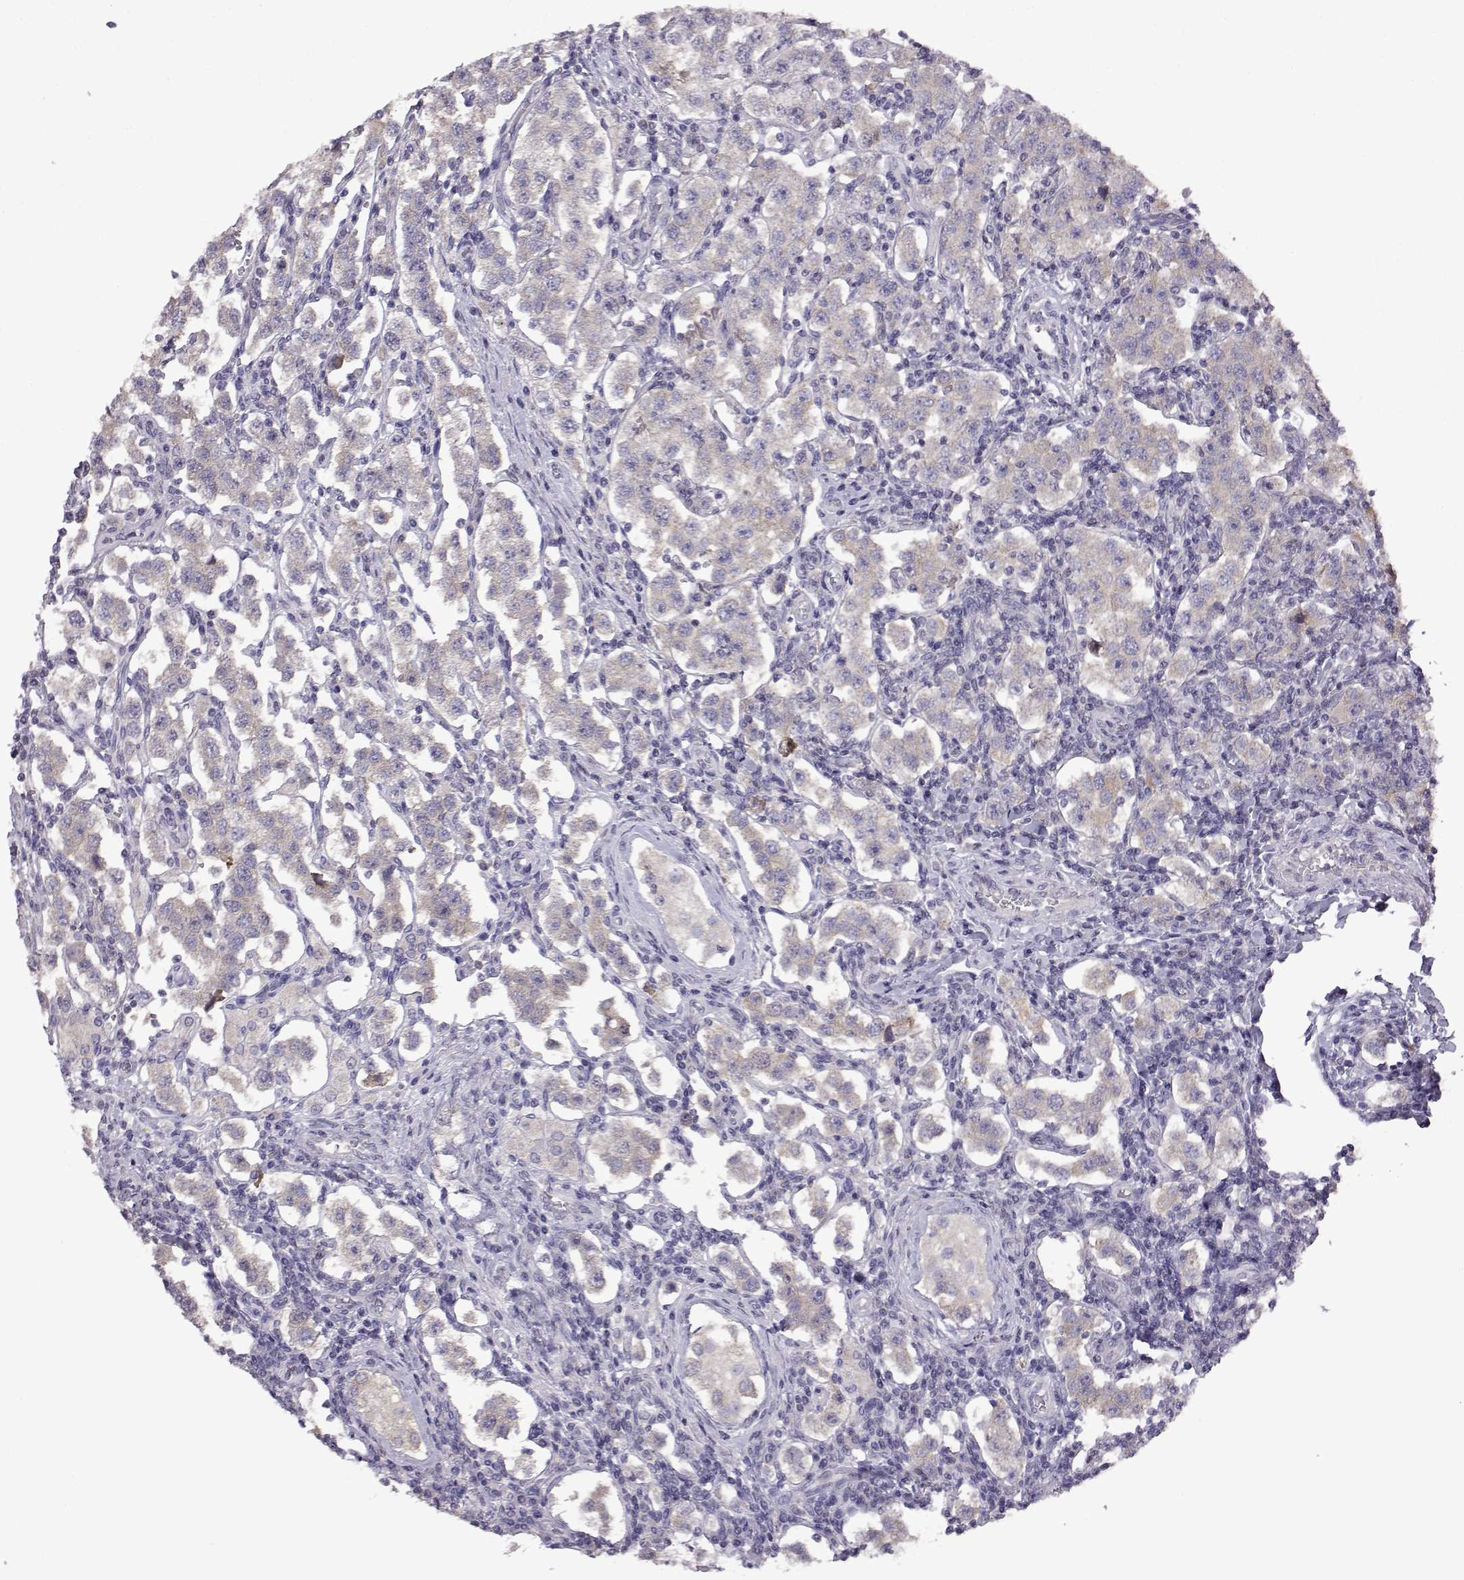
{"staining": {"intensity": "weak", "quantity": "<25%", "location": "cytoplasmic/membranous"}, "tissue": "testis cancer", "cell_type": "Tumor cells", "image_type": "cancer", "snomed": [{"axis": "morphology", "description": "Seminoma, NOS"}, {"axis": "topography", "description": "Testis"}], "caption": "Image shows no protein positivity in tumor cells of testis cancer (seminoma) tissue.", "gene": "VGF", "patient": {"sex": "male", "age": 37}}